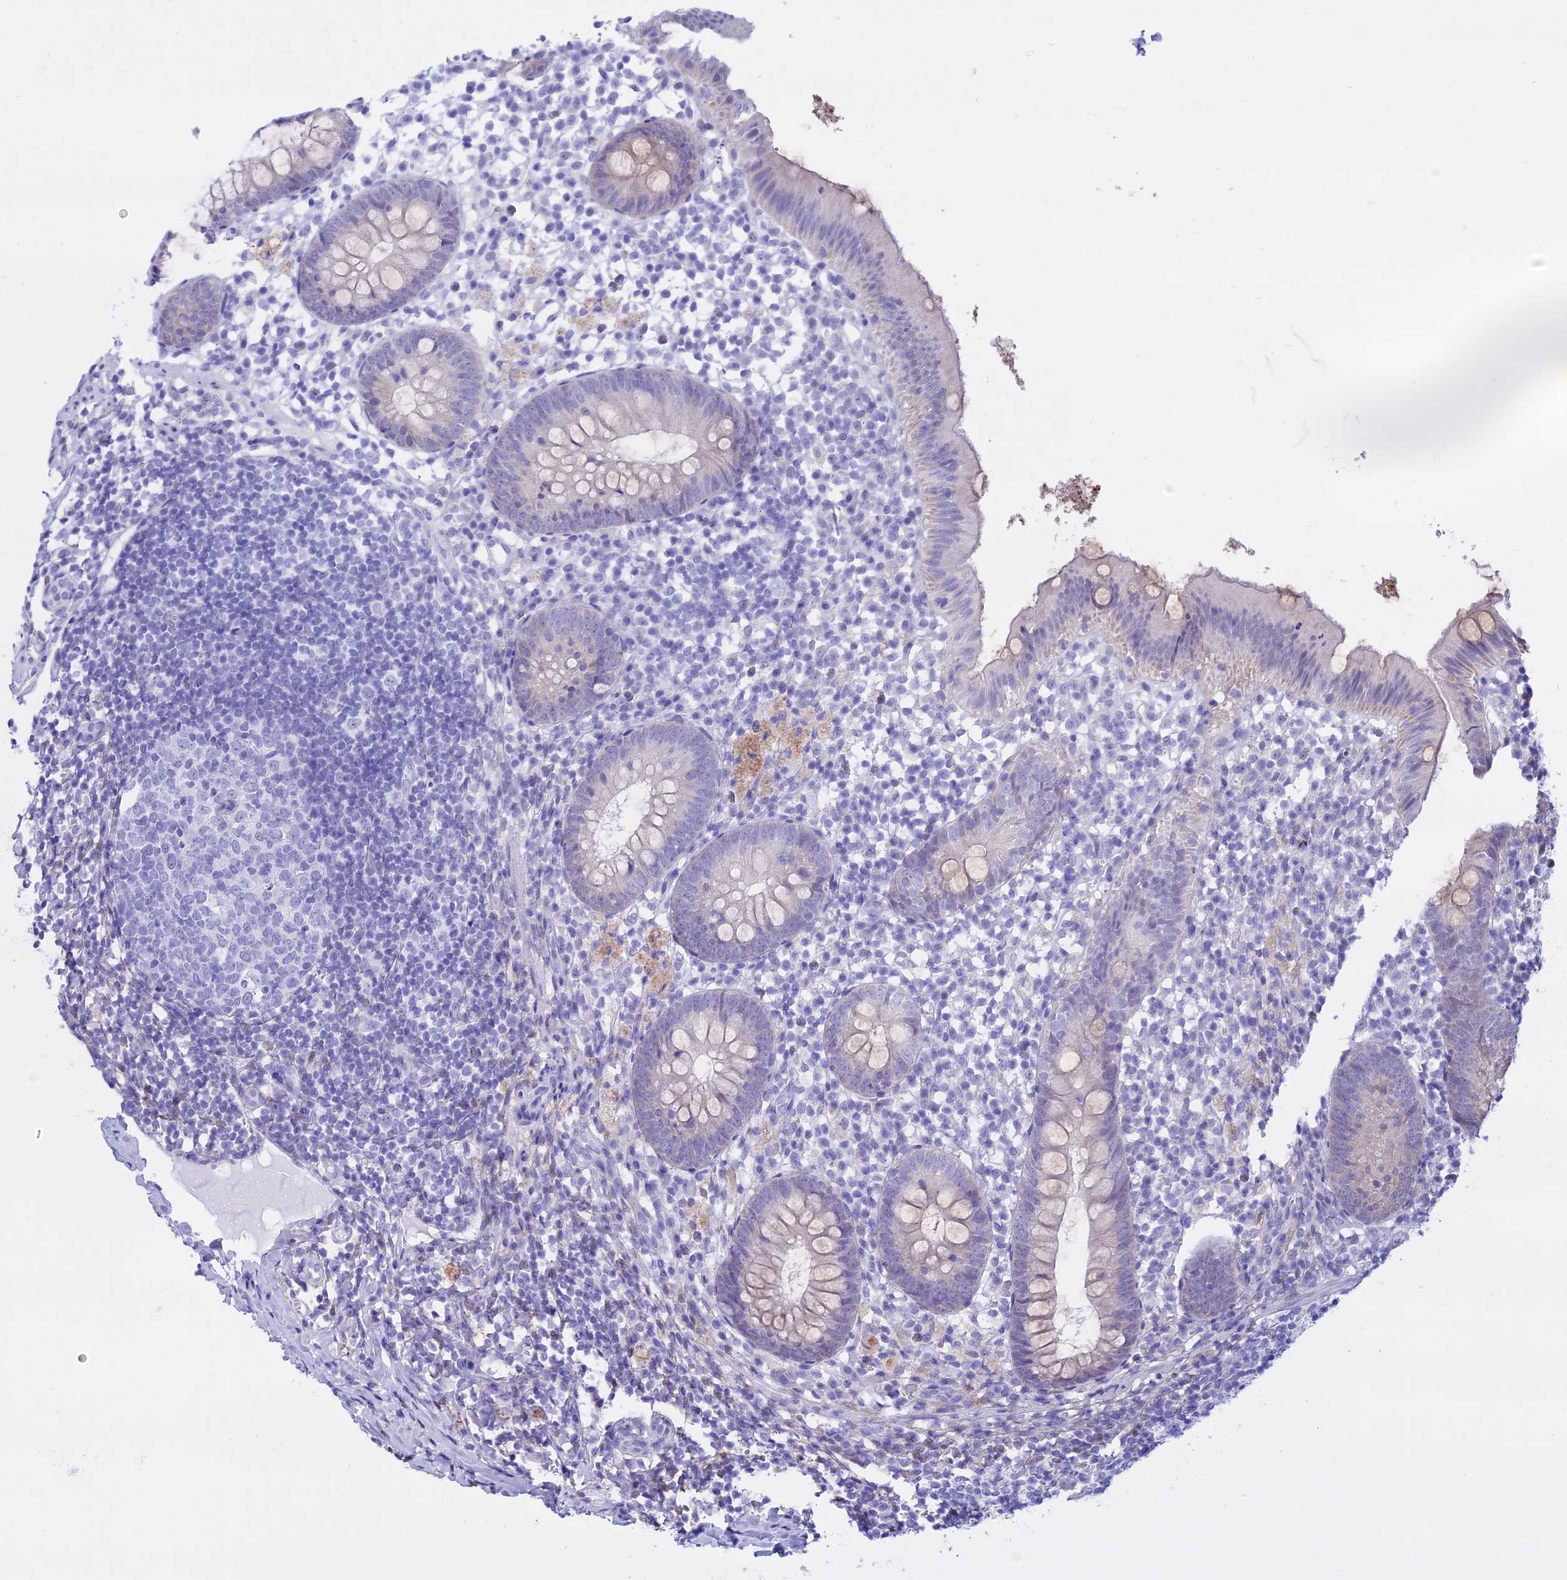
{"staining": {"intensity": "negative", "quantity": "none", "location": "none"}, "tissue": "appendix", "cell_type": "Glandular cells", "image_type": "normal", "snomed": [{"axis": "morphology", "description": "Normal tissue, NOS"}, {"axis": "topography", "description": "Appendix"}], "caption": "The micrograph exhibits no staining of glandular cells in unremarkable appendix.", "gene": "LHFPL2", "patient": {"sex": "female", "age": 20}}